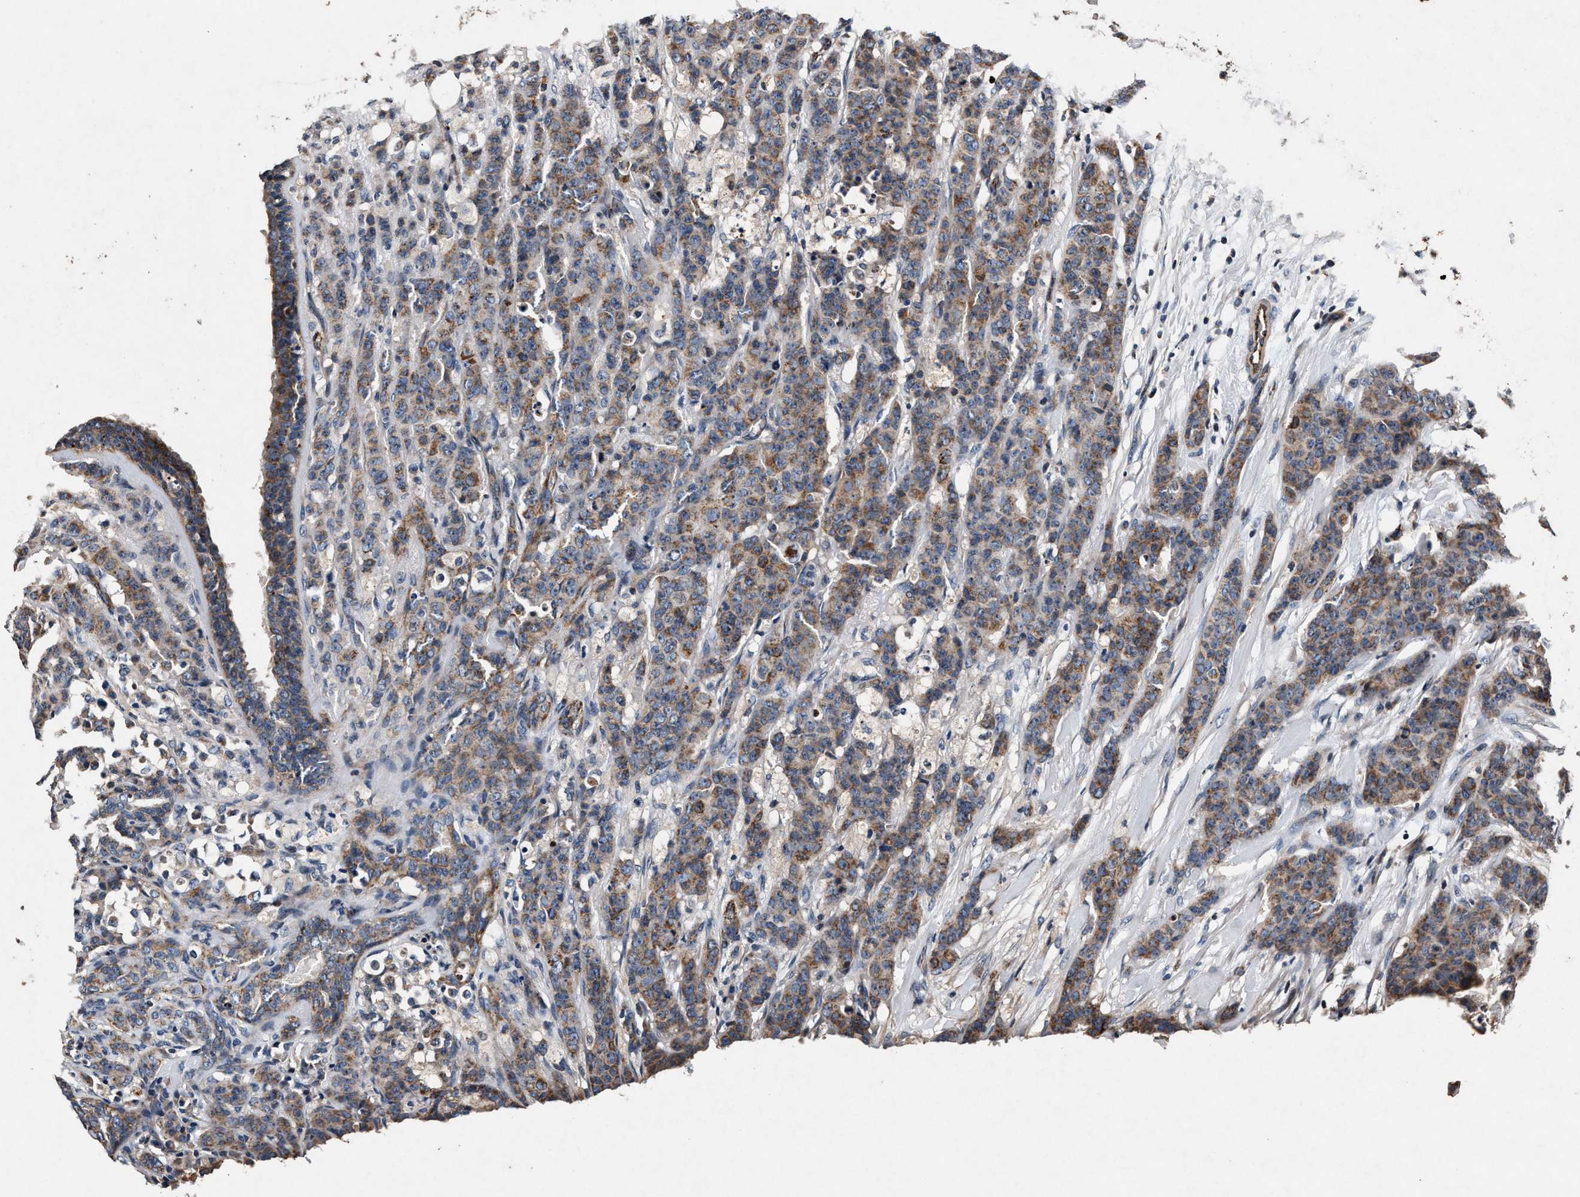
{"staining": {"intensity": "moderate", "quantity": ">75%", "location": "cytoplasmic/membranous"}, "tissue": "breast cancer", "cell_type": "Tumor cells", "image_type": "cancer", "snomed": [{"axis": "morphology", "description": "Normal tissue, NOS"}, {"axis": "morphology", "description": "Duct carcinoma"}, {"axis": "topography", "description": "Breast"}], "caption": "Immunohistochemistry image of neoplastic tissue: human invasive ductal carcinoma (breast) stained using immunohistochemistry demonstrates medium levels of moderate protein expression localized specifically in the cytoplasmic/membranous of tumor cells, appearing as a cytoplasmic/membranous brown color.", "gene": "PKD2L1", "patient": {"sex": "female", "age": 40}}